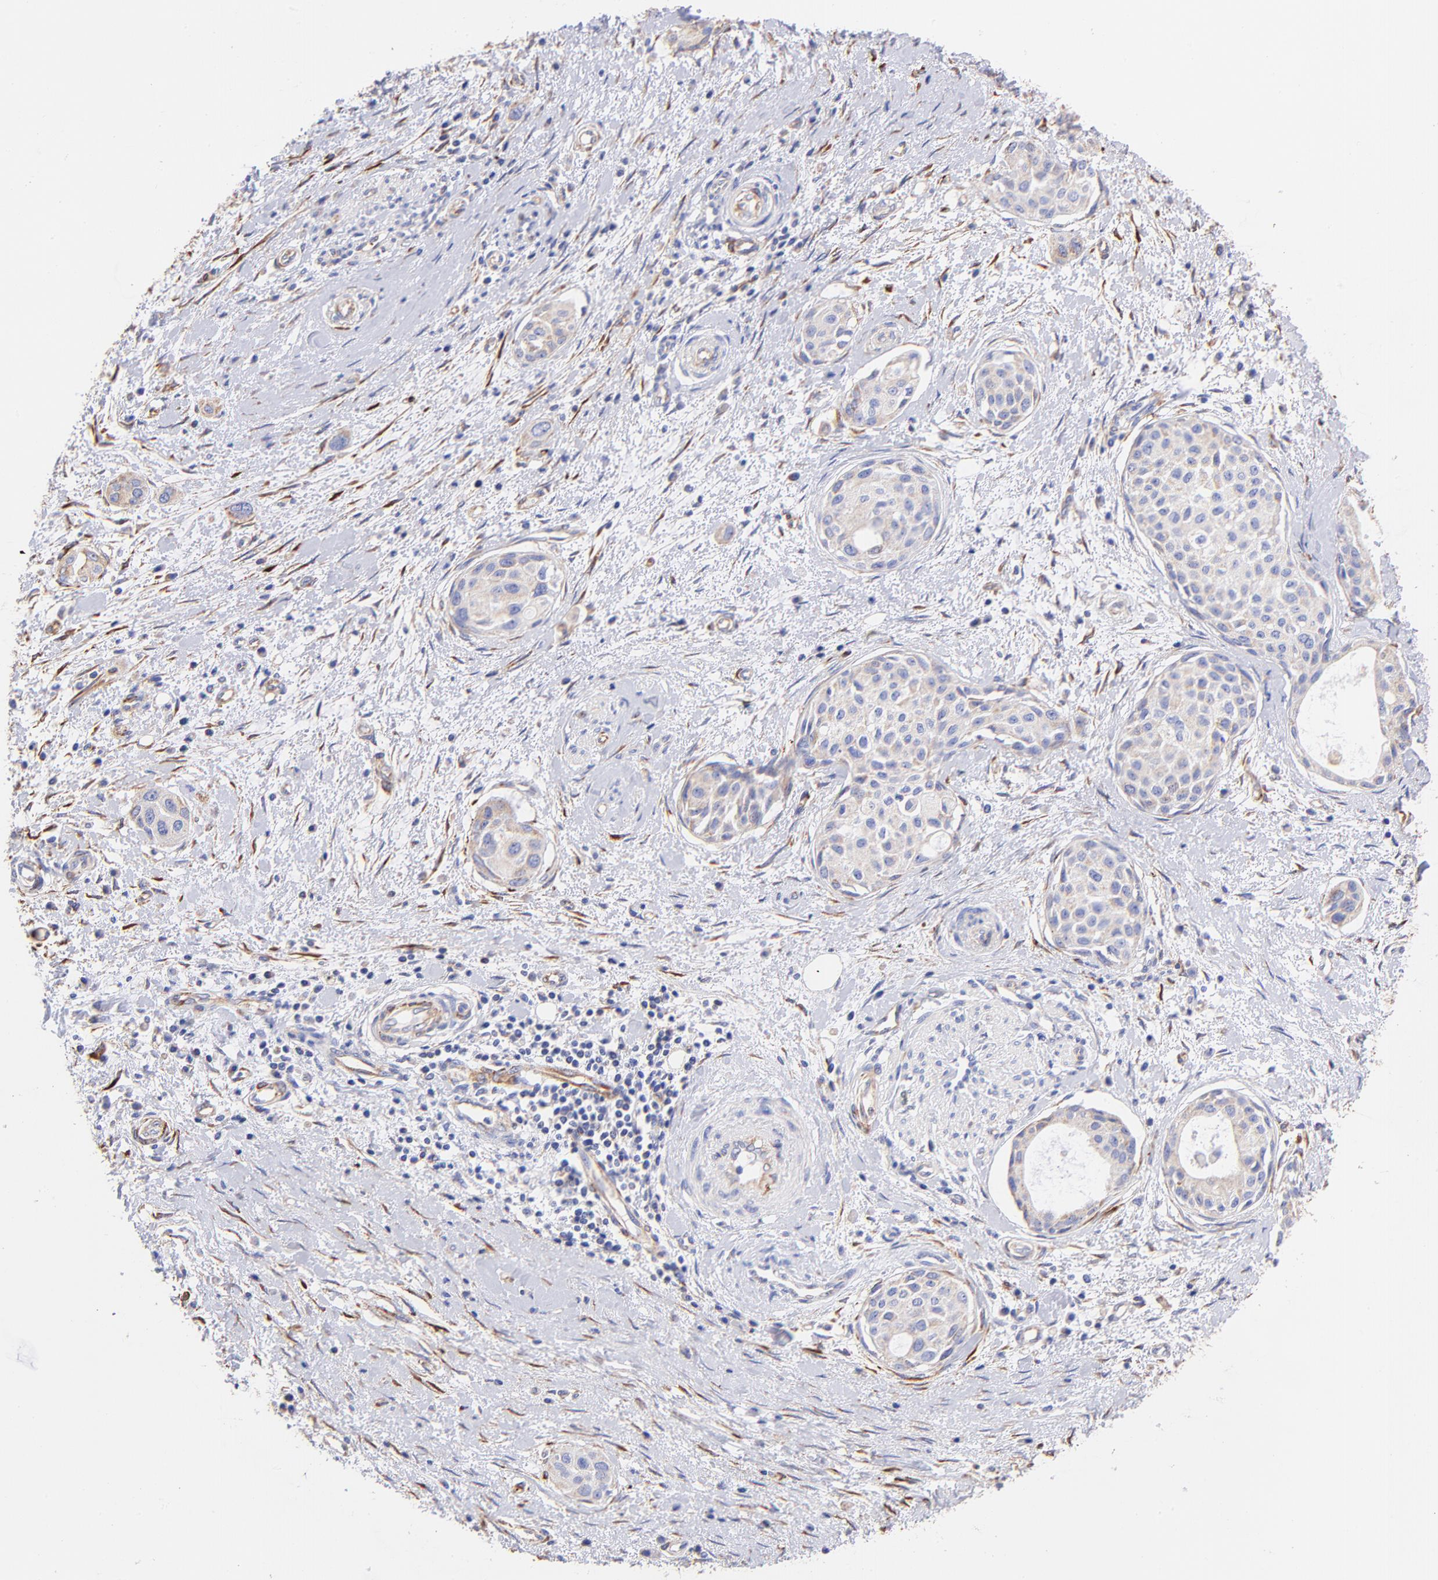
{"staining": {"intensity": "weak", "quantity": ">75%", "location": "cytoplasmic/membranous"}, "tissue": "pancreatic cancer", "cell_type": "Tumor cells", "image_type": "cancer", "snomed": [{"axis": "morphology", "description": "Adenocarcinoma, NOS"}, {"axis": "topography", "description": "Pancreas"}], "caption": "Protein staining of pancreatic adenocarcinoma tissue exhibits weak cytoplasmic/membranous staining in approximately >75% of tumor cells.", "gene": "SPARC", "patient": {"sex": "female", "age": 60}}